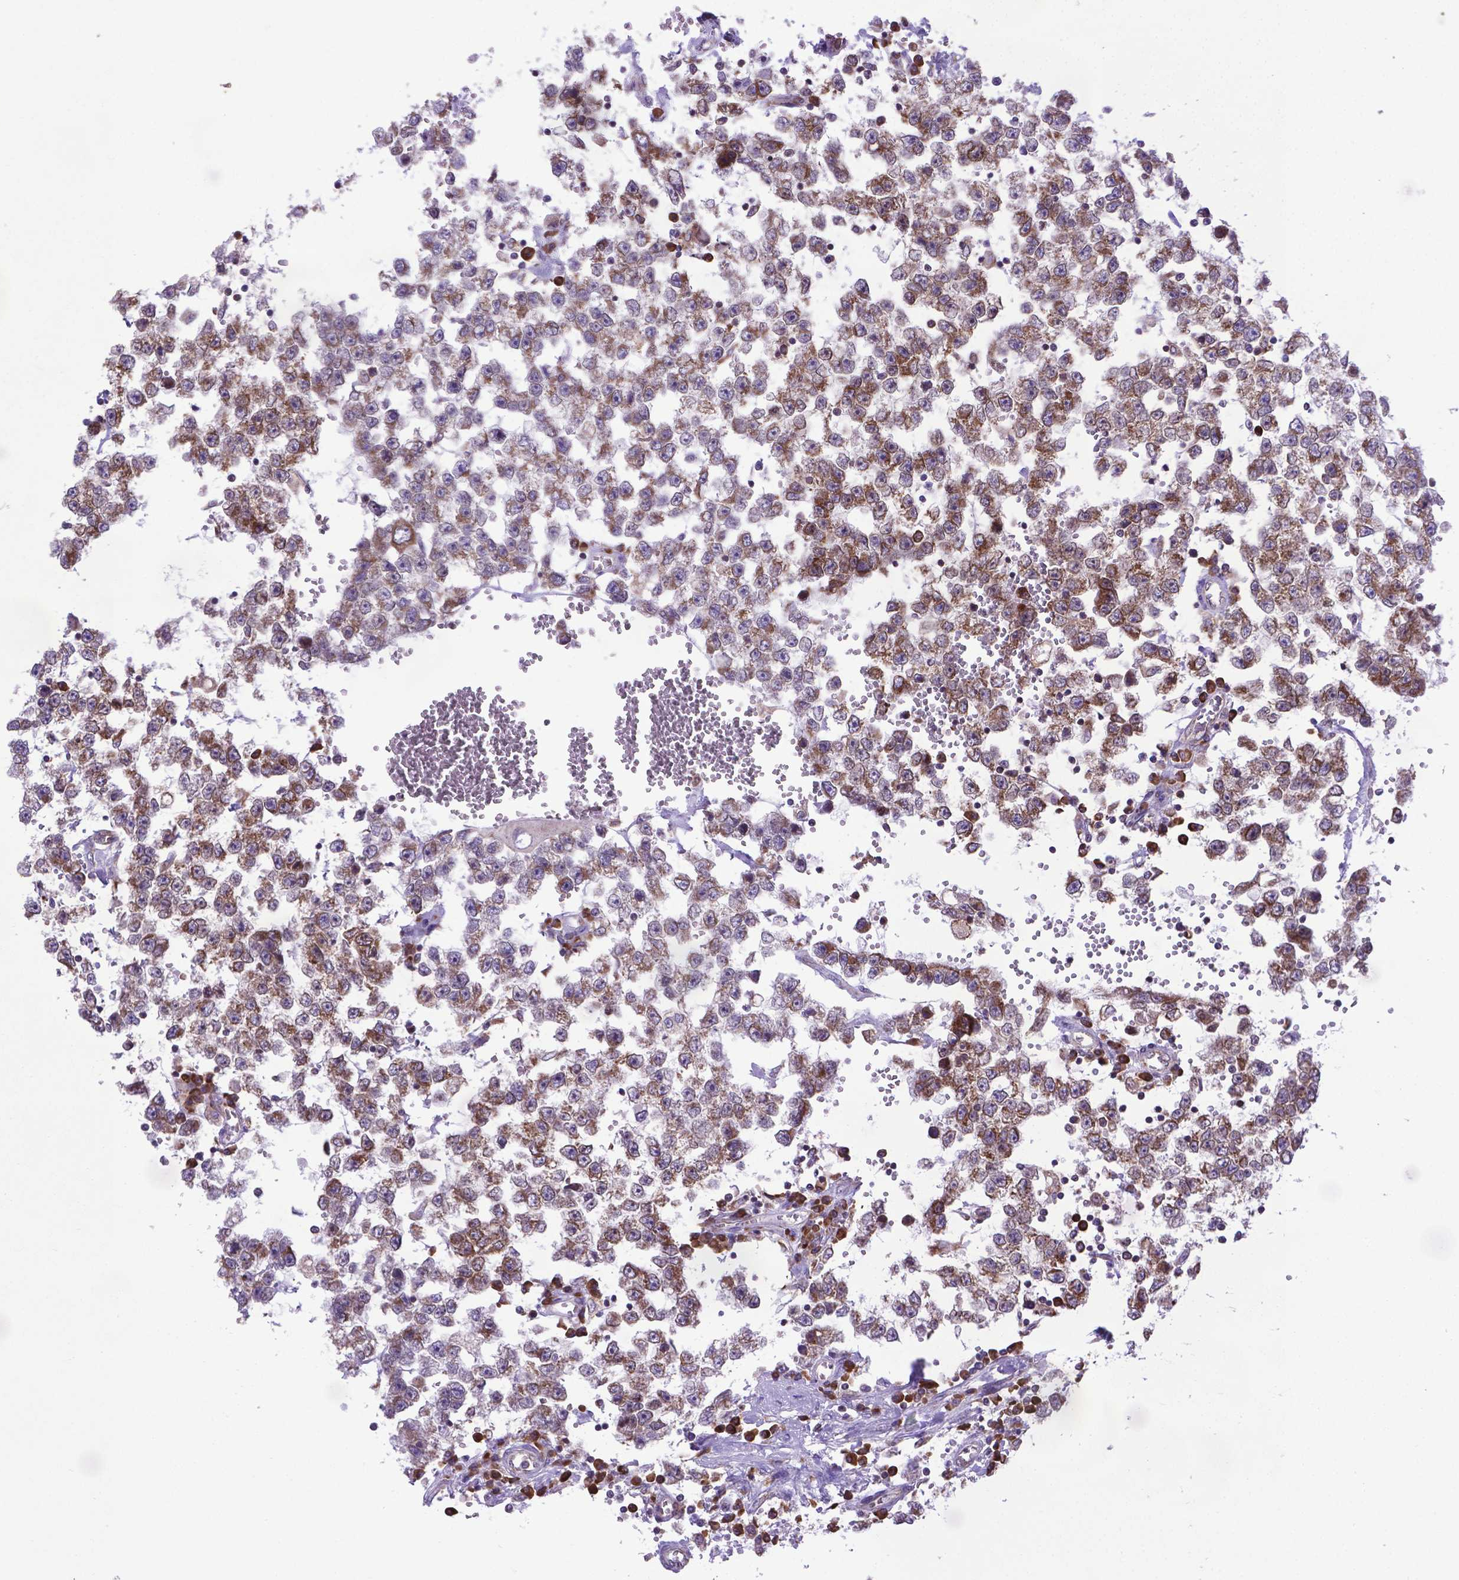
{"staining": {"intensity": "moderate", "quantity": ">75%", "location": "cytoplasmic/membranous"}, "tissue": "testis cancer", "cell_type": "Tumor cells", "image_type": "cancer", "snomed": [{"axis": "morphology", "description": "Normal tissue, NOS"}, {"axis": "morphology", "description": "Seminoma, NOS"}, {"axis": "topography", "description": "Testis"}, {"axis": "topography", "description": "Epididymis"}], "caption": "Immunohistochemical staining of testis cancer (seminoma) reveals medium levels of moderate cytoplasmic/membranous protein staining in approximately >75% of tumor cells. (Stains: DAB in brown, nuclei in blue, Microscopy: brightfield microscopy at high magnification).", "gene": "WDR83OS", "patient": {"sex": "male", "age": 34}}